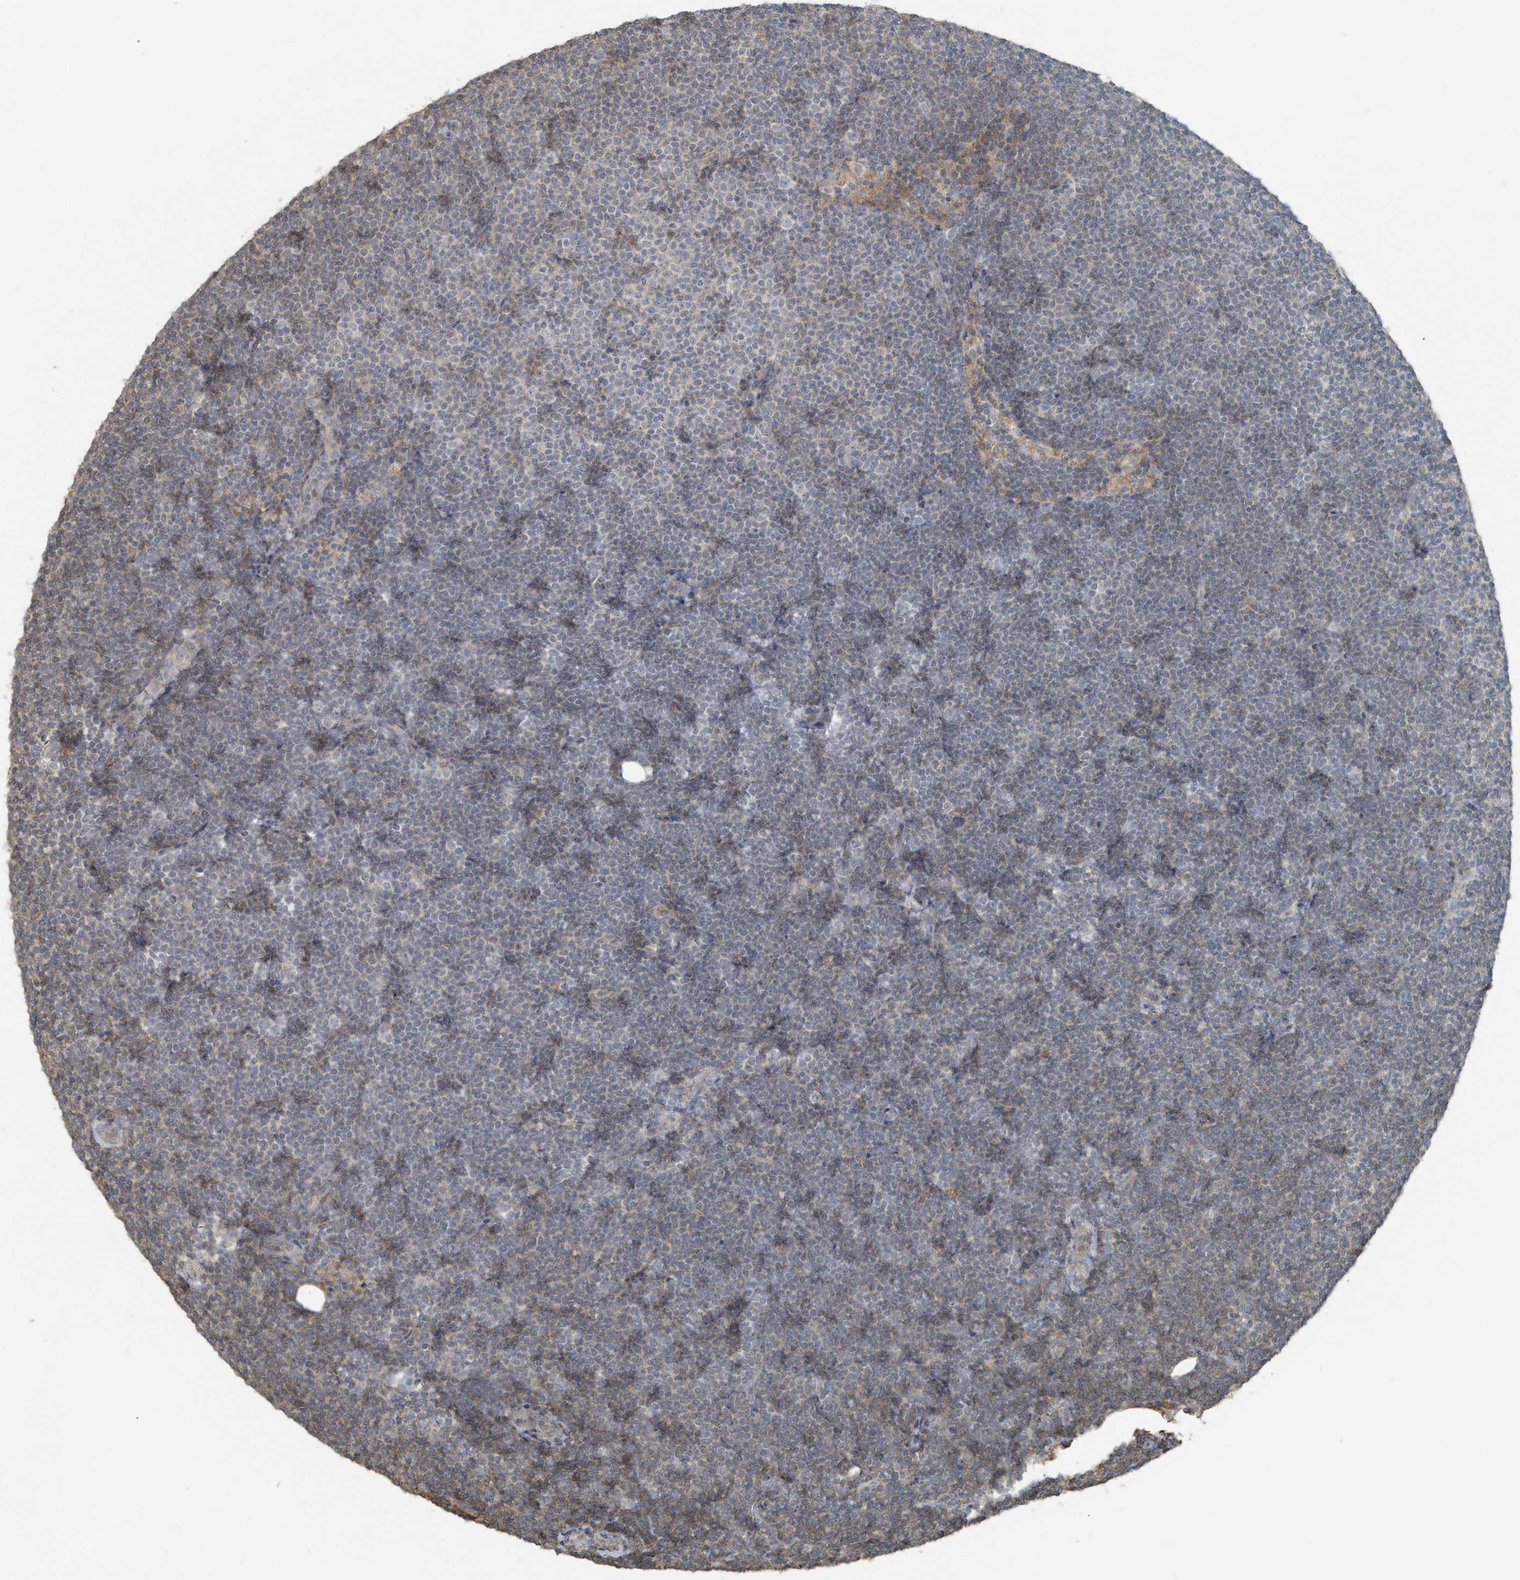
{"staining": {"intensity": "negative", "quantity": "none", "location": "none"}, "tissue": "lymphoma", "cell_type": "Tumor cells", "image_type": "cancer", "snomed": [{"axis": "morphology", "description": "Malignant lymphoma, non-Hodgkin's type, Low grade"}, {"axis": "topography", "description": "Lymph node"}], "caption": "DAB (3,3'-diaminobenzidine) immunohistochemical staining of human lymphoma exhibits no significant staining in tumor cells.", "gene": "ACTC1", "patient": {"sex": "female", "age": 53}}